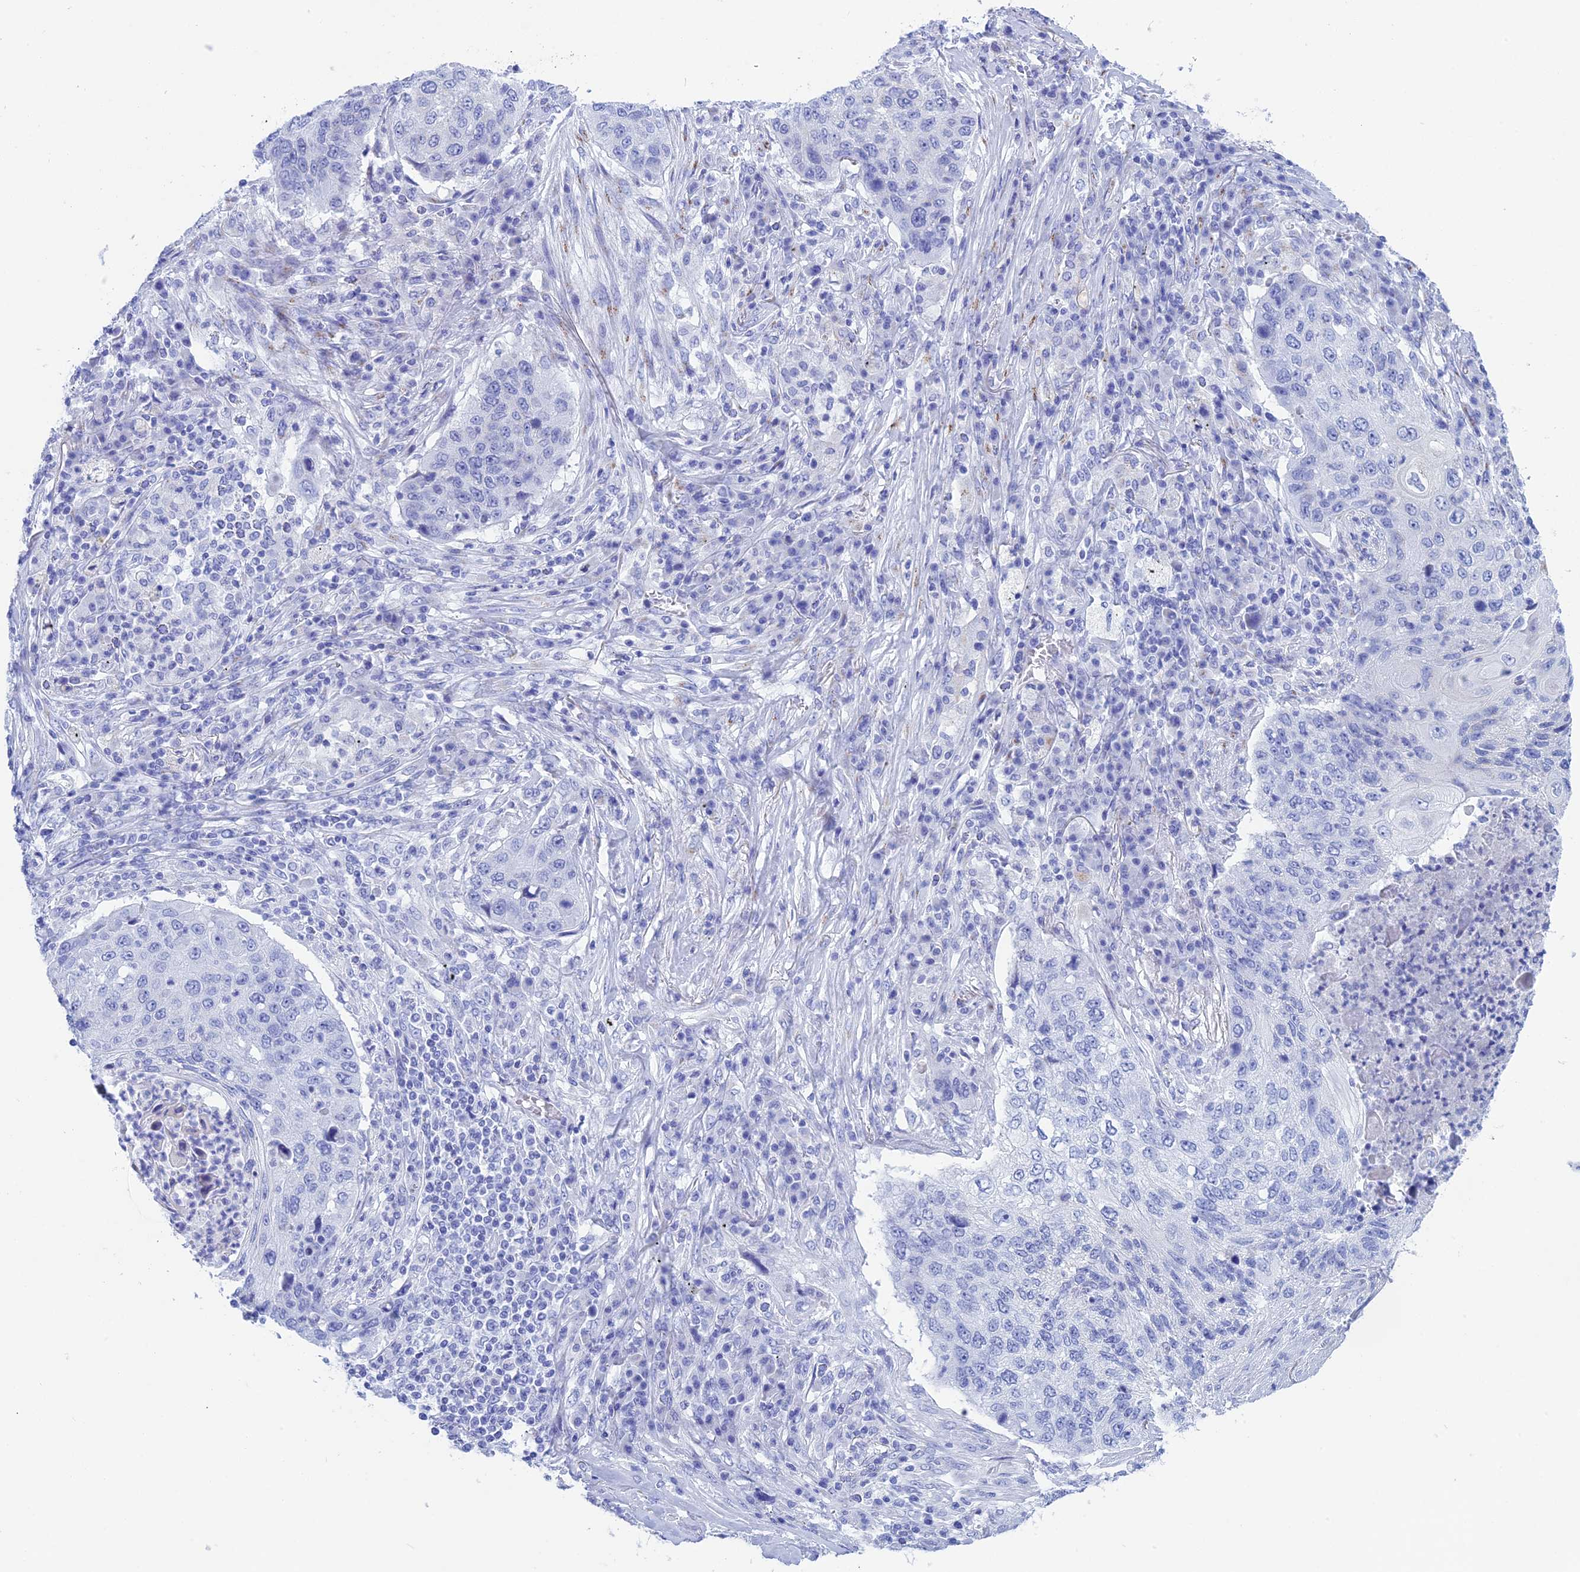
{"staining": {"intensity": "negative", "quantity": "none", "location": "none"}, "tissue": "lung cancer", "cell_type": "Tumor cells", "image_type": "cancer", "snomed": [{"axis": "morphology", "description": "Squamous cell carcinoma, NOS"}, {"axis": "topography", "description": "Lung"}], "caption": "Immunohistochemistry of human squamous cell carcinoma (lung) exhibits no expression in tumor cells.", "gene": "ERICH4", "patient": {"sex": "female", "age": 63}}